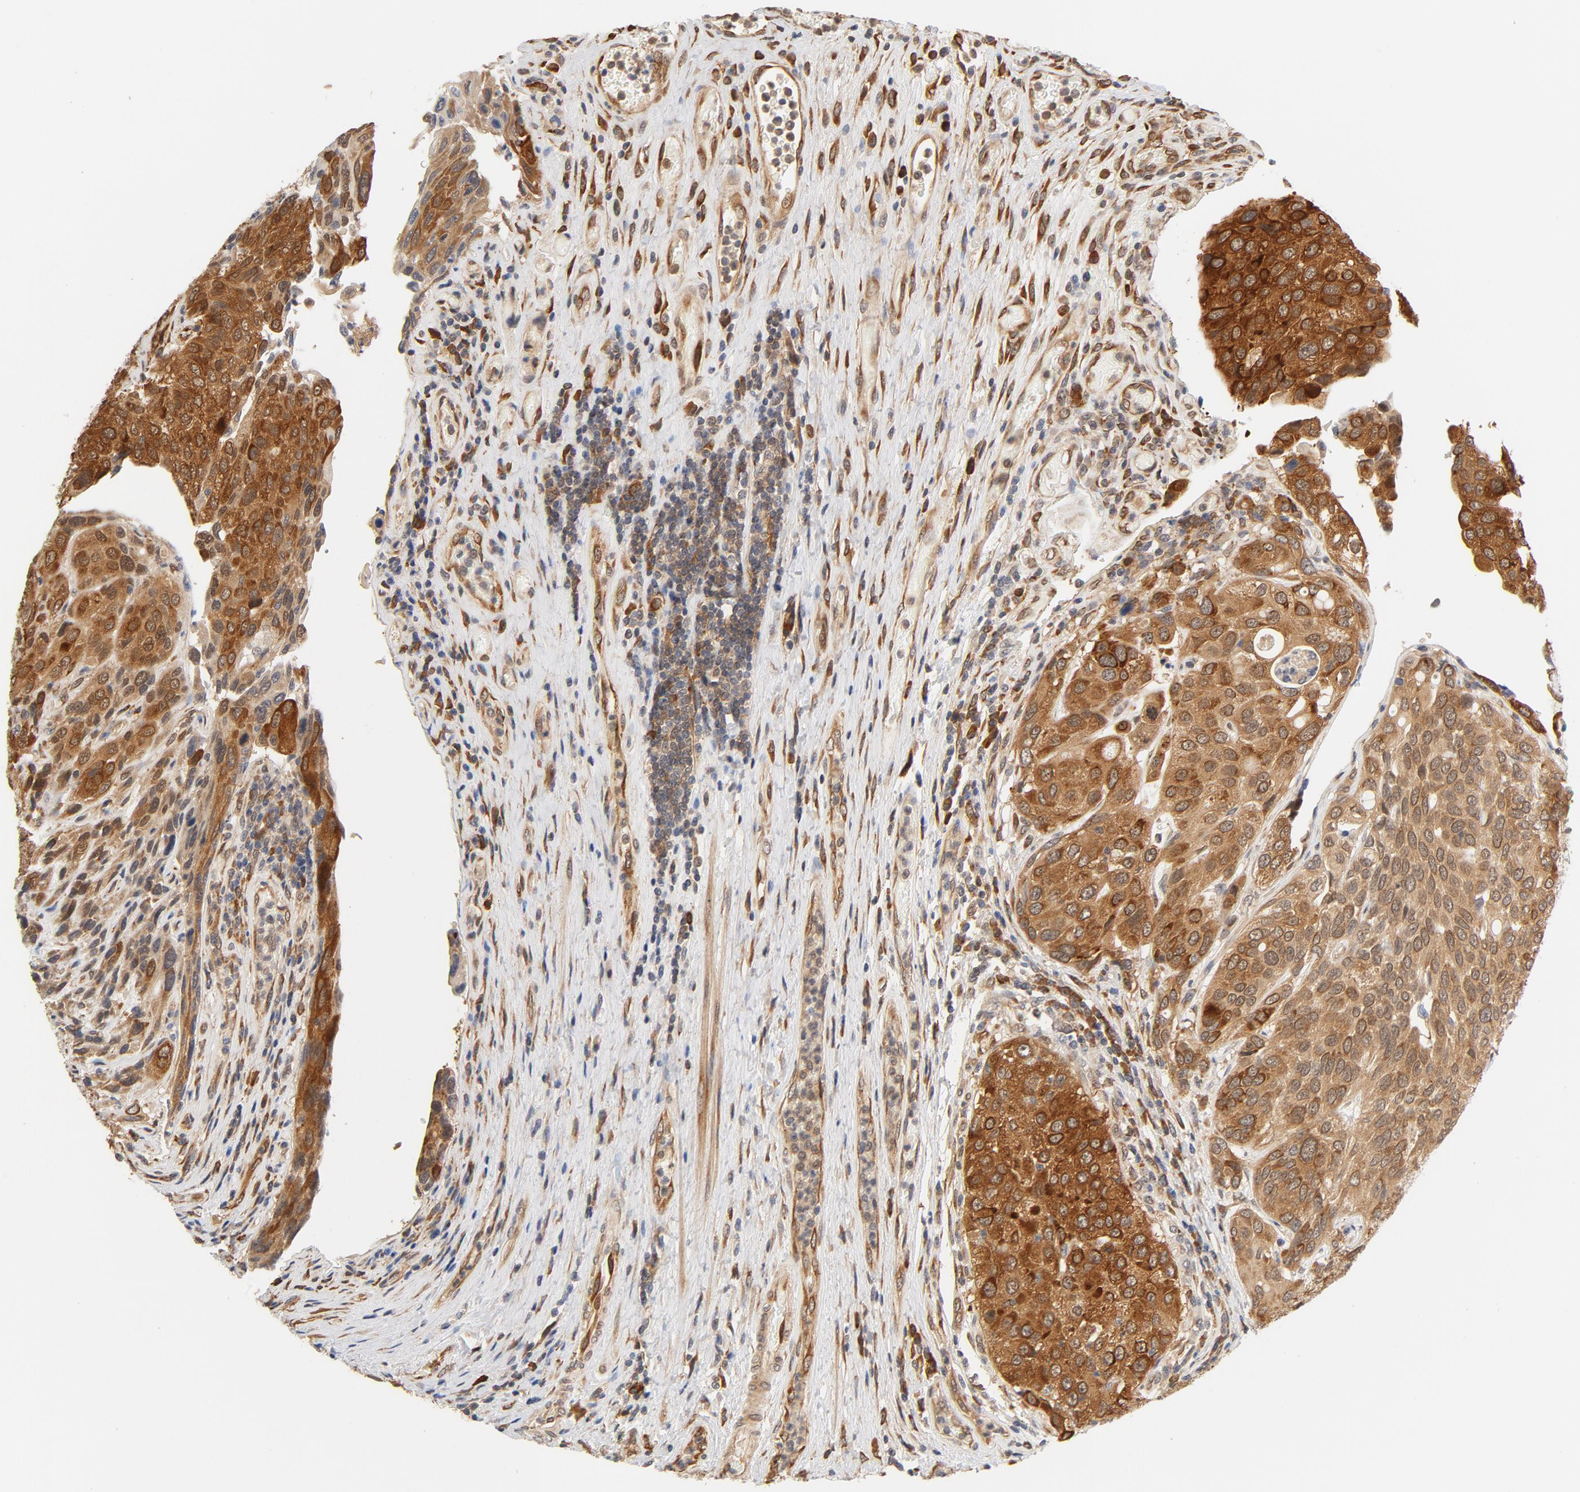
{"staining": {"intensity": "strong", "quantity": ">75%", "location": "cytoplasmic/membranous"}, "tissue": "urothelial cancer", "cell_type": "Tumor cells", "image_type": "cancer", "snomed": [{"axis": "morphology", "description": "Urothelial carcinoma, High grade"}, {"axis": "topography", "description": "Urinary bladder"}], "caption": "IHC of high-grade urothelial carcinoma demonstrates high levels of strong cytoplasmic/membranous positivity in approximately >75% of tumor cells.", "gene": "EIF4E", "patient": {"sex": "male", "age": 50}}